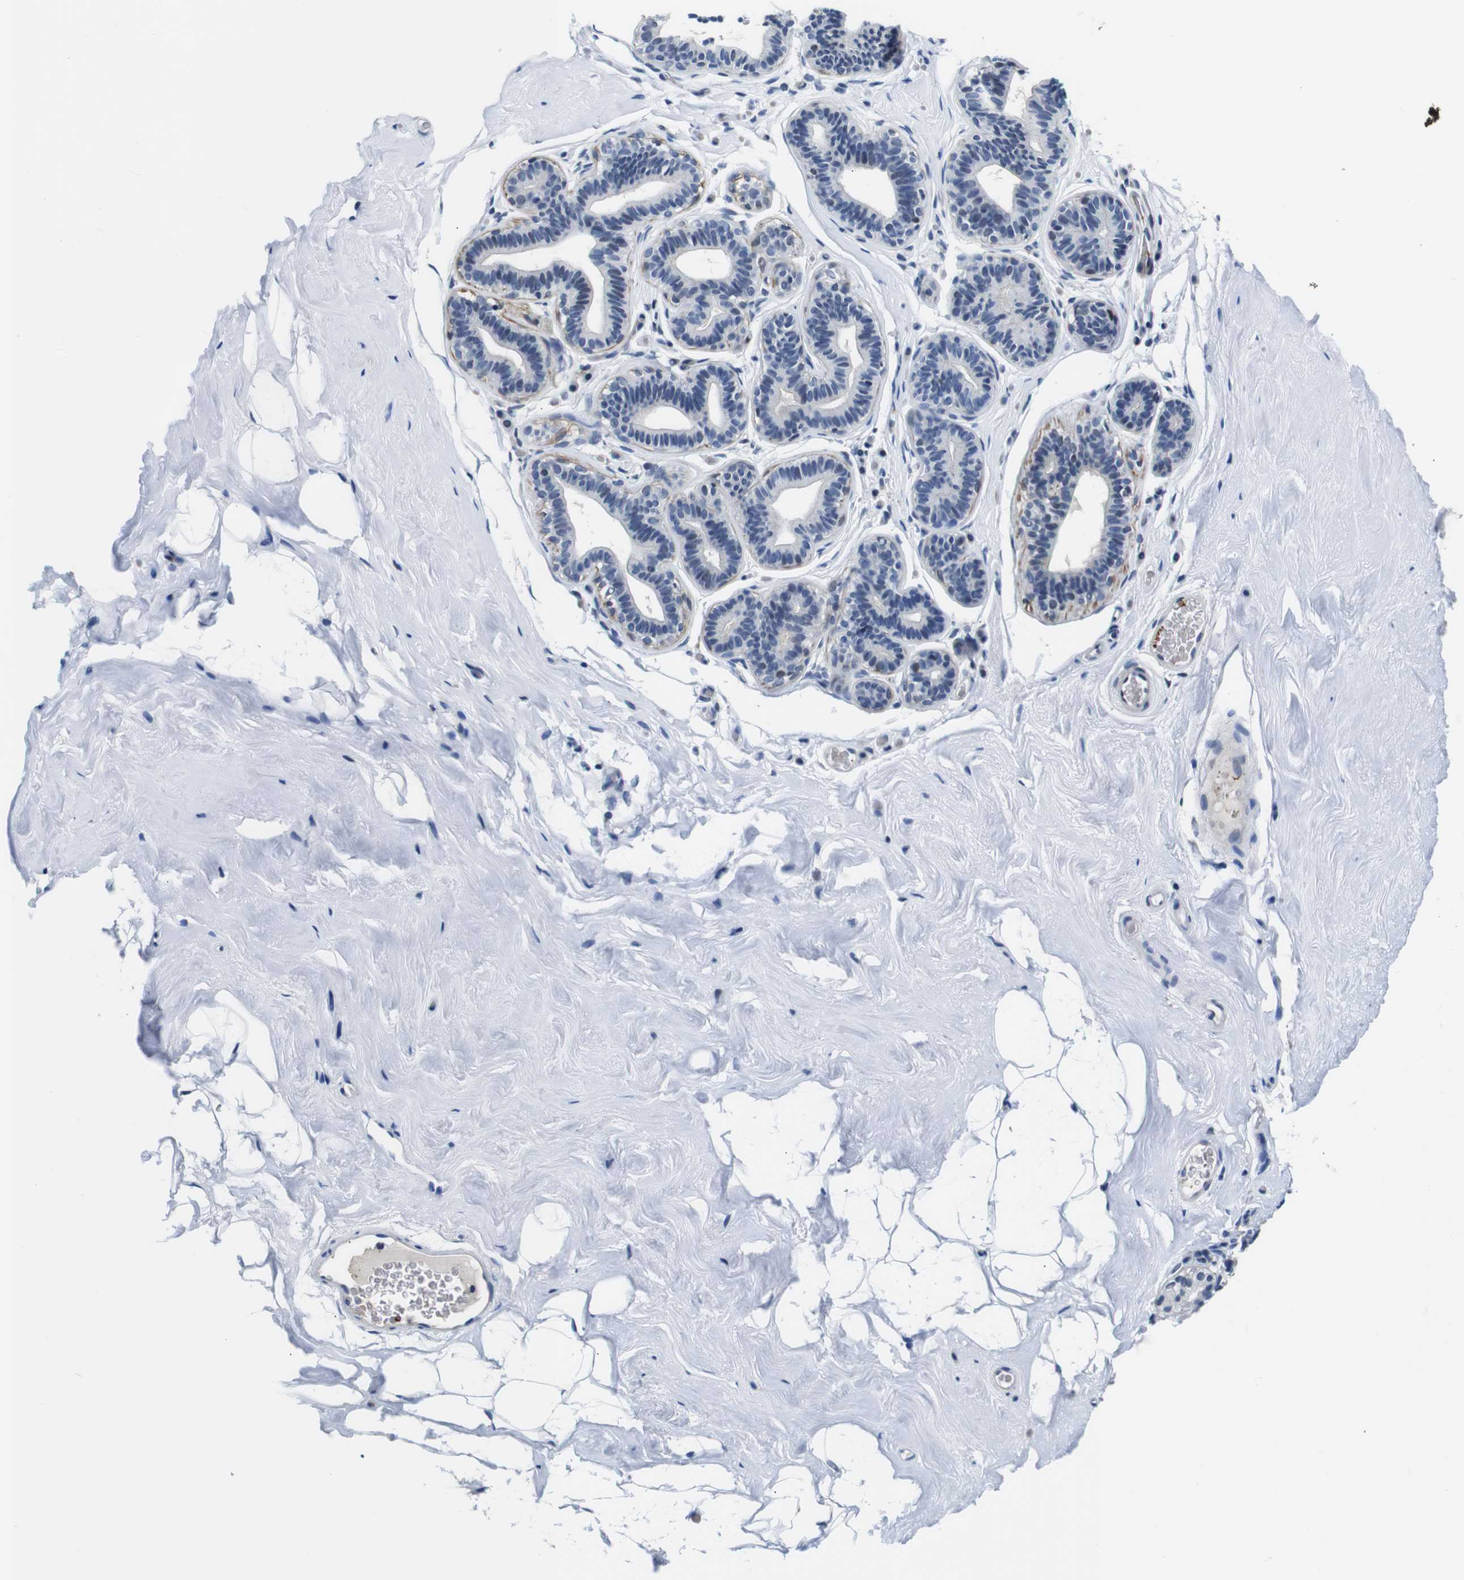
{"staining": {"intensity": "negative", "quantity": "none", "location": "none"}, "tissue": "breast", "cell_type": "Adipocytes", "image_type": "normal", "snomed": [{"axis": "morphology", "description": "Normal tissue, NOS"}, {"axis": "topography", "description": "Breast"}], "caption": "Image shows no protein expression in adipocytes of normal breast. (DAB immunohistochemistry with hematoxylin counter stain).", "gene": "ILDR2", "patient": {"sex": "female", "age": 75}}